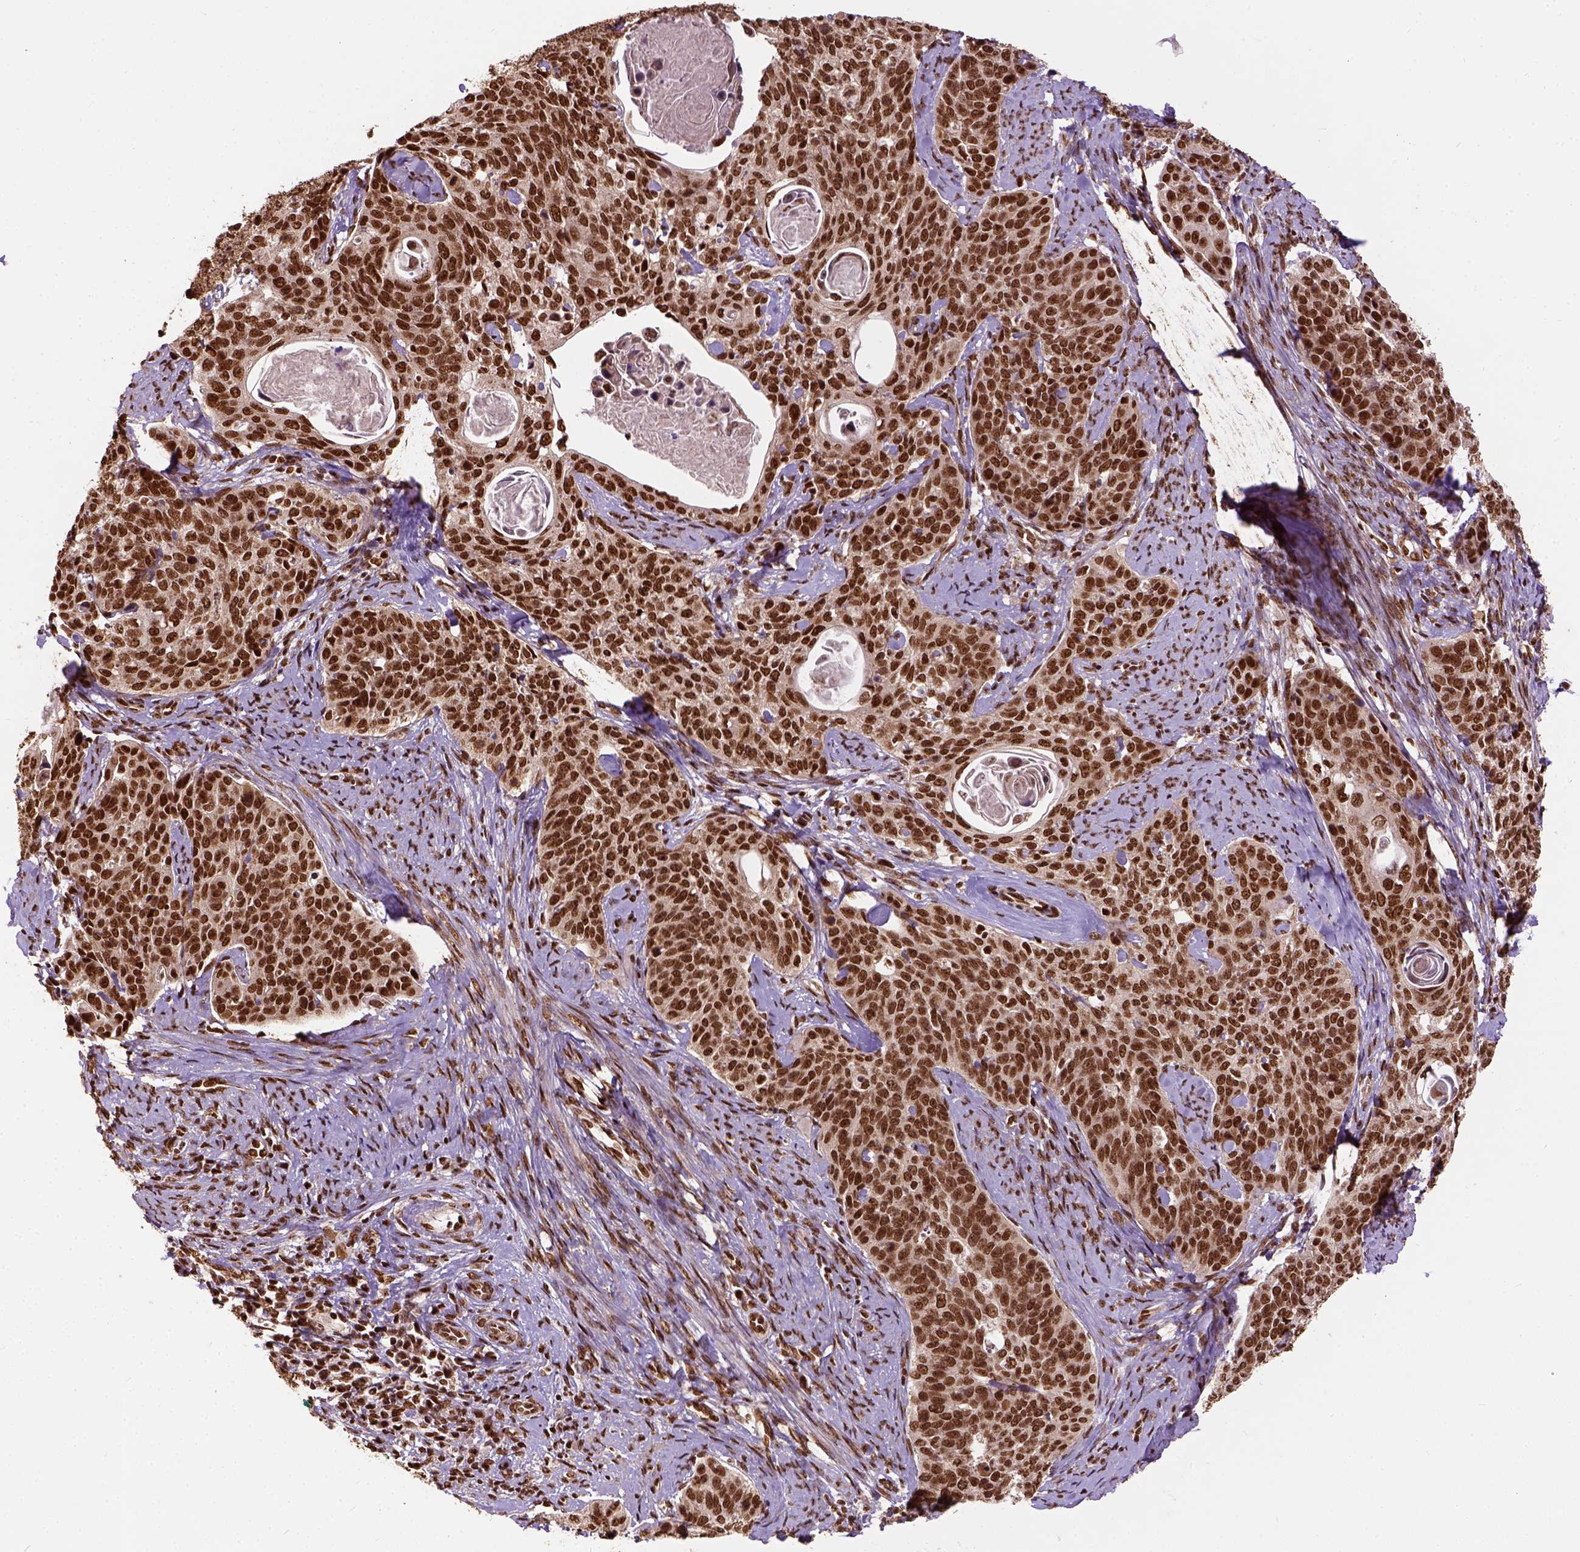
{"staining": {"intensity": "strong", "quantity": ">75%", "location": "nuclear"}, "tissue": "cervical cancer", "cell_type": "Tumor cells", "image_type": "cancer", "snomed": [{"axis": "morphology", "description": "Squamous cell carcinoma, NOS"}, {"axis": "topography", "description": "Cervix"}], "caption": "A brown stain labels strong nuclear positivity of a protein in human cervical cancer tumor cells.", "gene": "NACC1", "patient": {"sex": "female", "age": 69}}